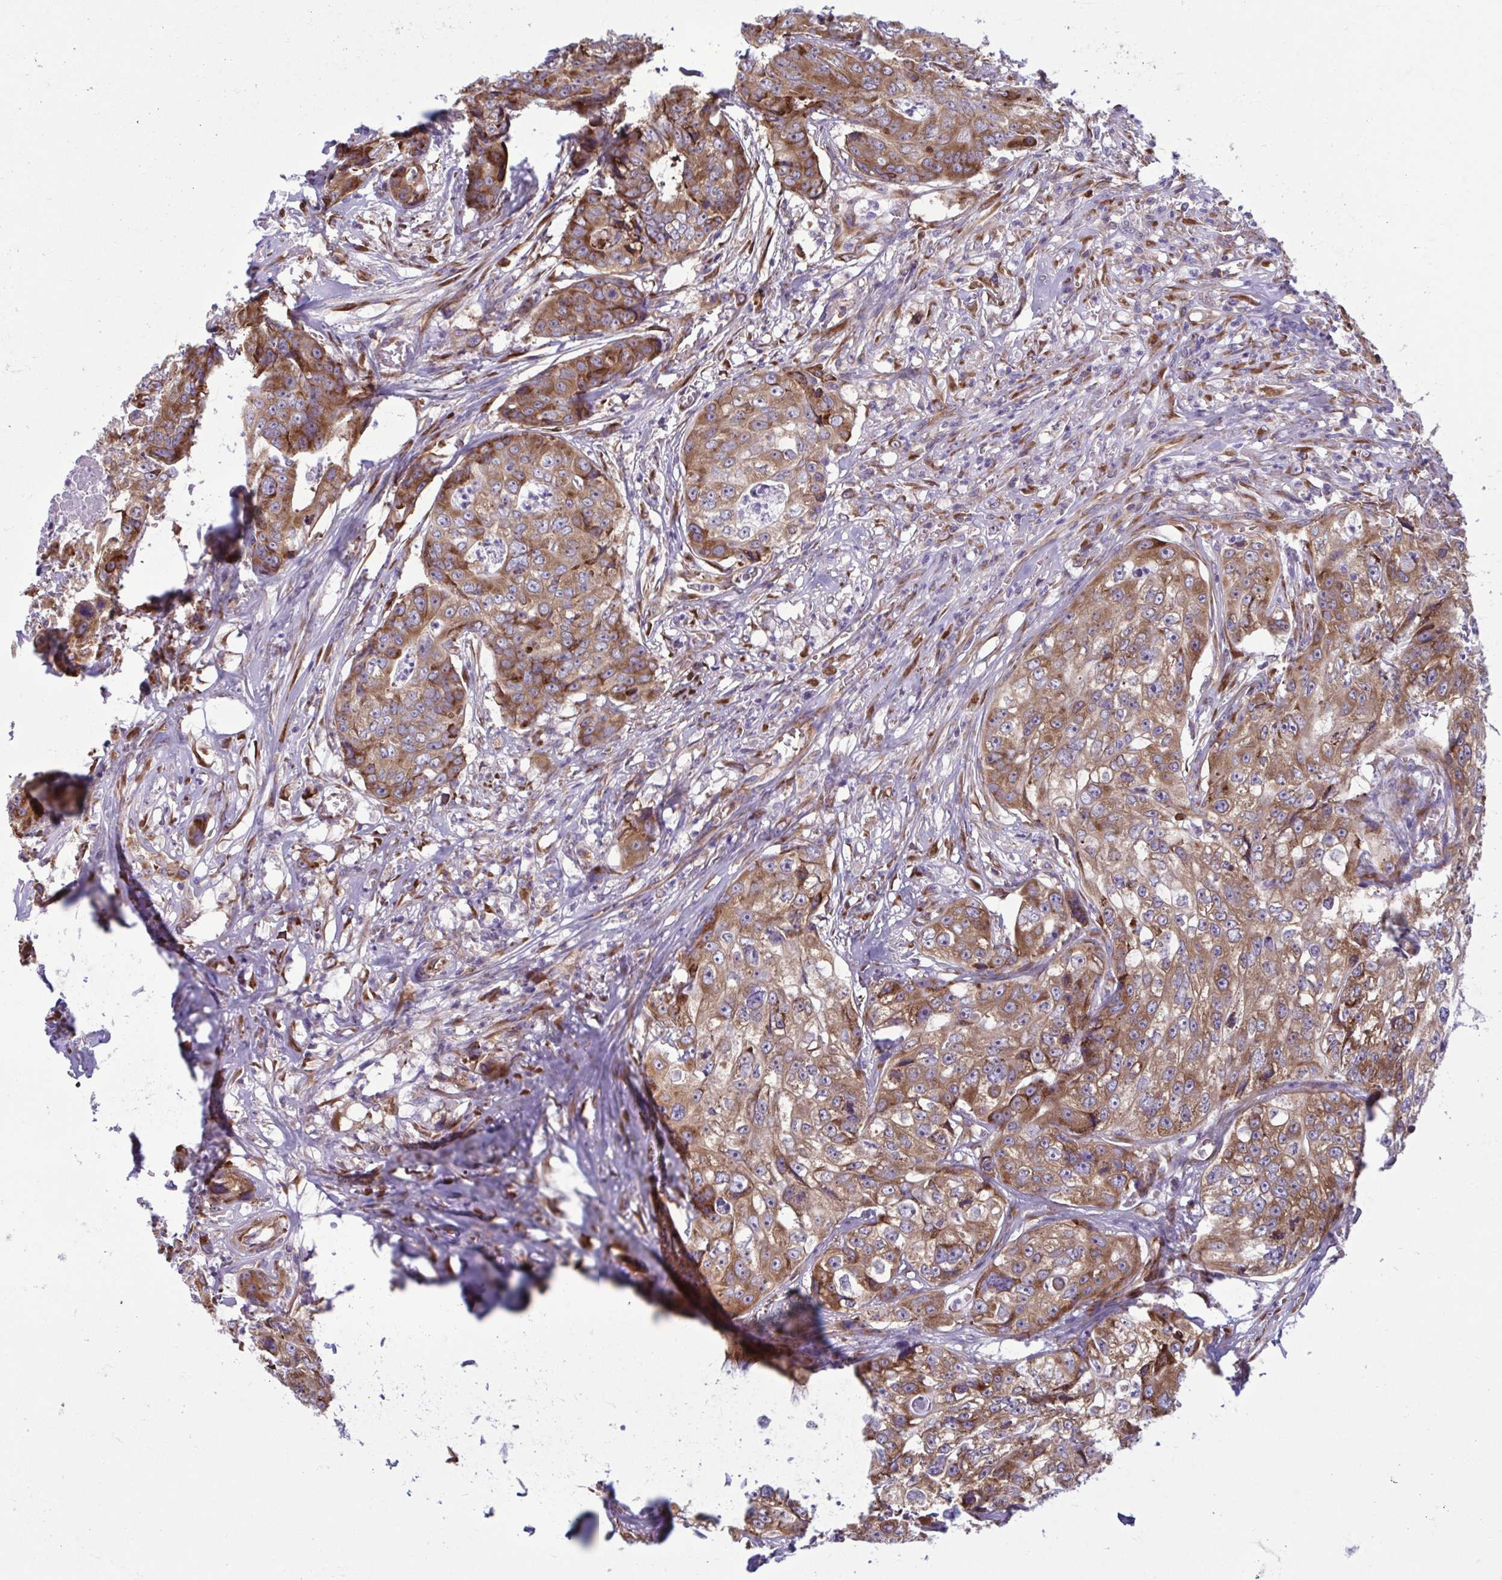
{"staining": {"intensity": "moderate", "quantity": ">75%", "location": "cytoplasmic/membranous"}, "tissue": "colorectal cancer", "cell_type": "Tumor cells", "image_type": "cancer", "snomed": [{"axis": "morphology", "description": "Adenocarcinoma, NOS"}, {"axis": "topography", "description": "Rectum"}], "caption": "Immunohistochemical staining of adenocarcinoma (colorectal) reveals medium levels of moderate cytoplasmic/membranous protein positivity in approximately >75% of tumor cells. Nuclei are stained in blue.", "gene": "RPS16", "patient": {"sex": "female", "age": 62}}